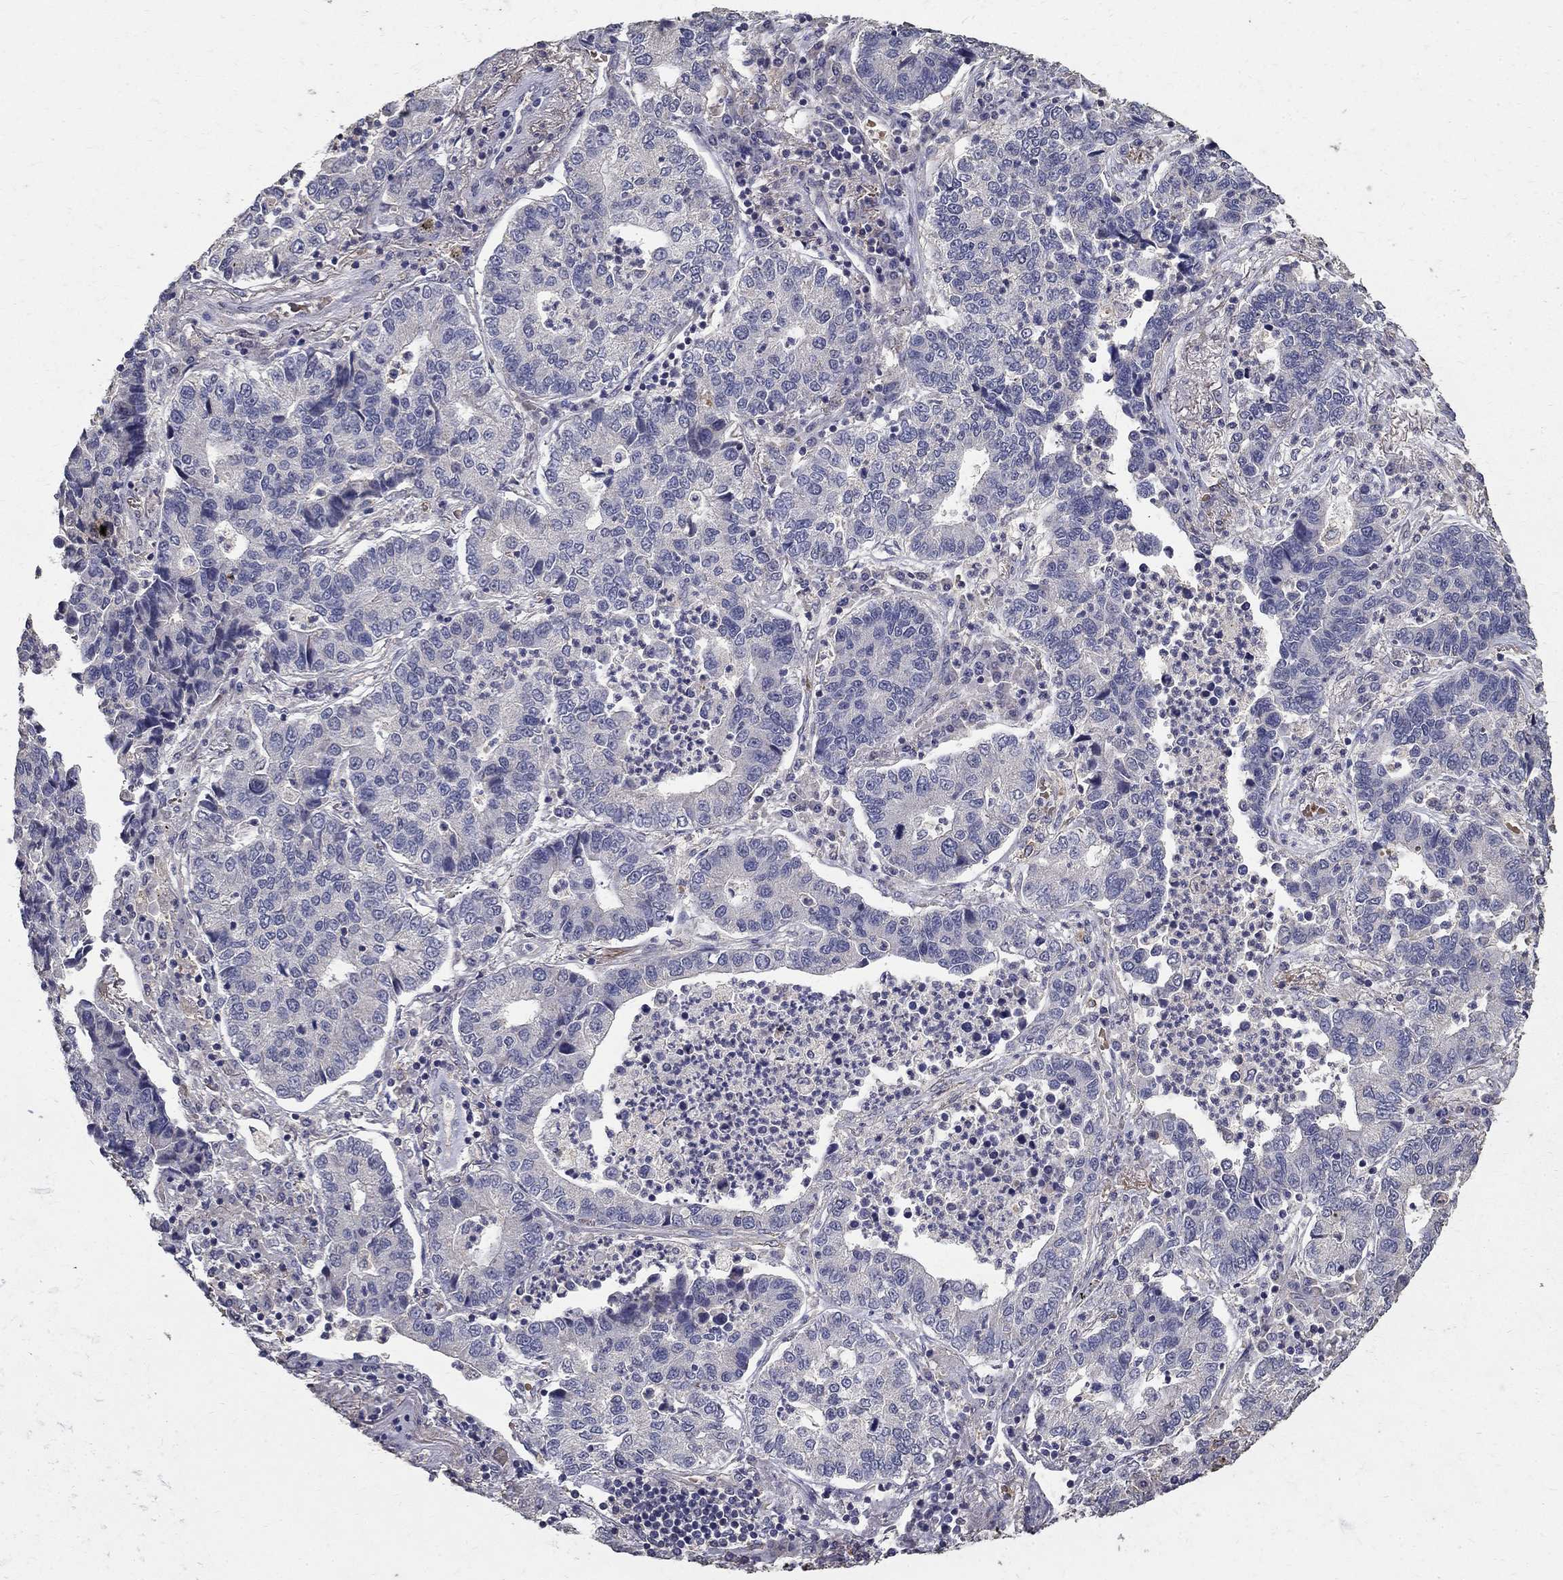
{"staining": {"intensity": "negative", "quantity": "none", "location": "none"}, "tissue": "lung cancer", "cell_type": "Tumor cells", "image_type": "cancer", "snomed": [{"axis": "morphology", "description": "Adenocarcinoma, NOS"}, {"axis": "topography", "description": "Lung"}], "caption": "Adenocarcinoma (lung) was stained to show a protein in brown. There is no significant positivity in tumor cells. (Stains: DAB (3,3'-diaminobenzidine) immunohistochemistry with hematoxylin counter stain, Microscopy: brightfield microscopy at high magnification).", "gene": "MPP2", "patient": {"sex": "female", "age": 57}}